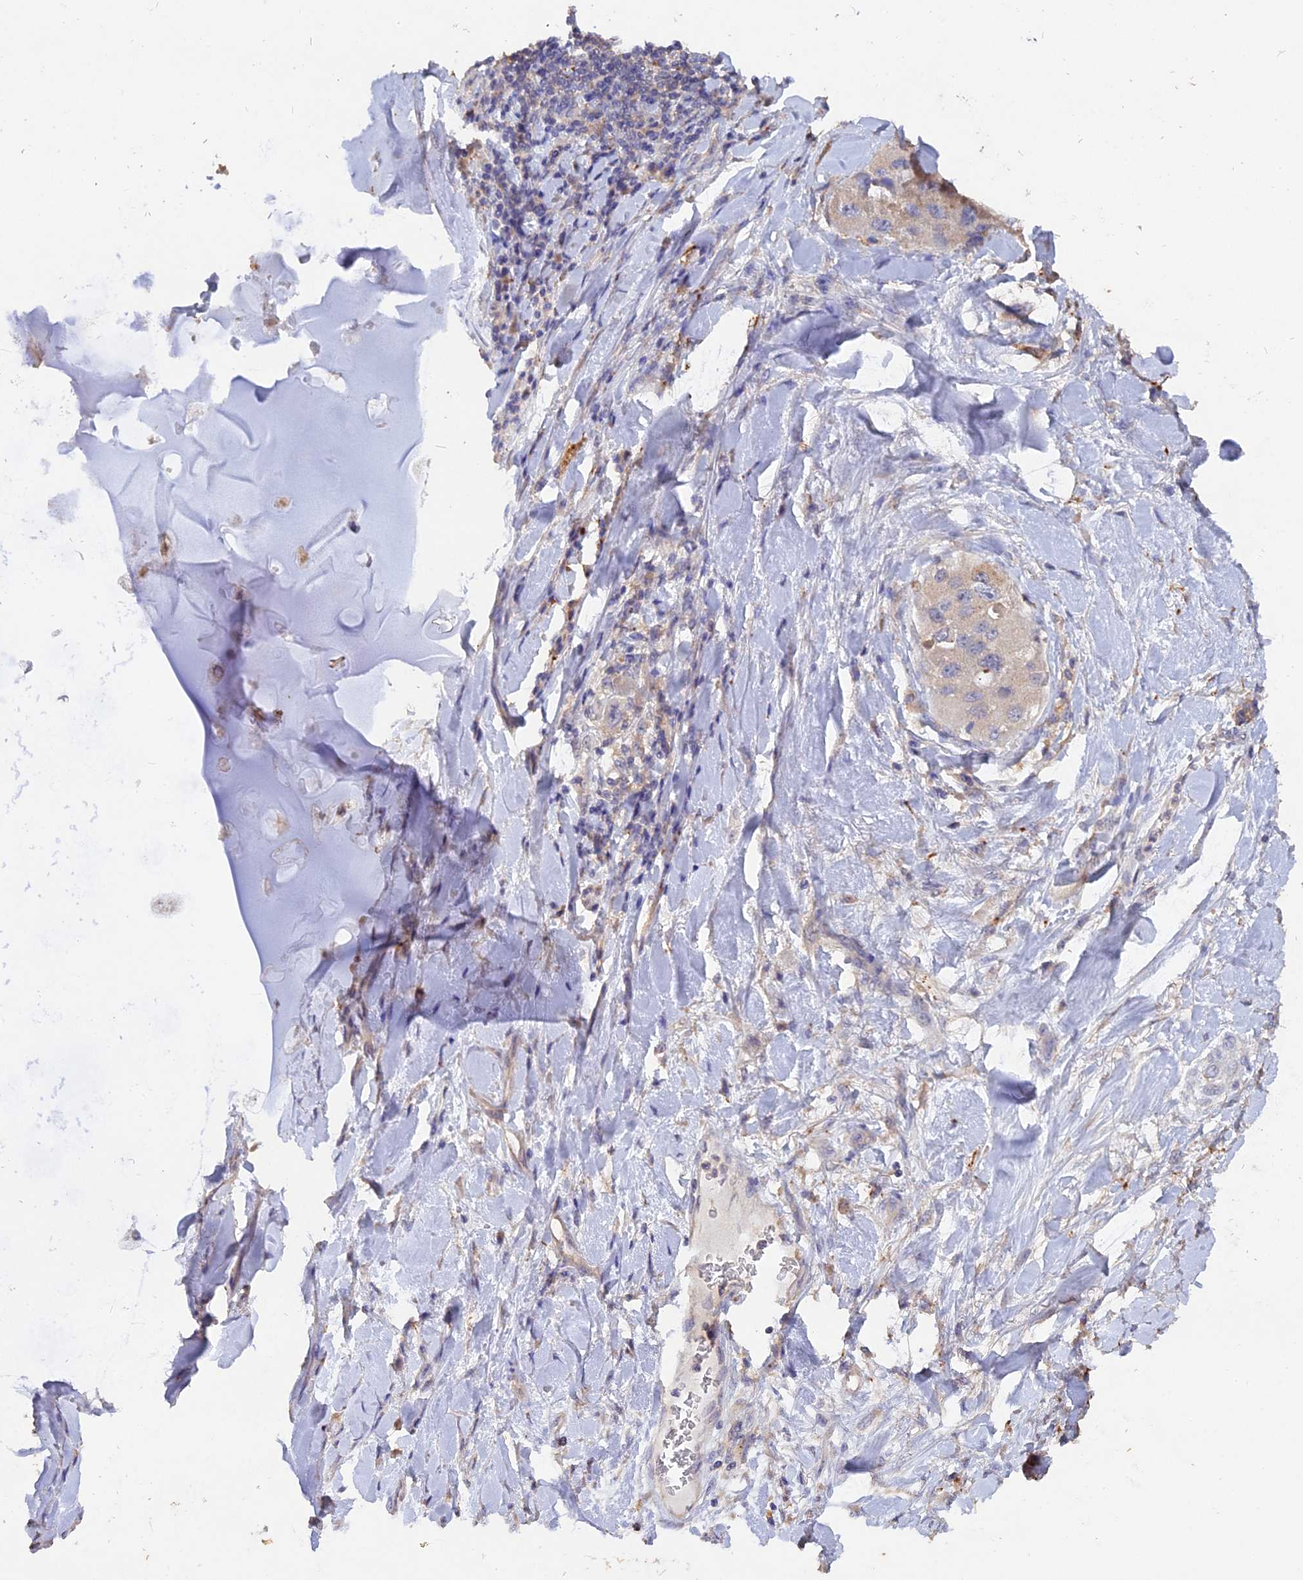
{"staining": {"intensity": "moderate", "quantity": "<25%", "location": "cytoplasmic/membranous"}, "tissue": "lung cancer", "cell_type": "Tumor cells", "image_type": "cancer", "snomed": [{"axis": "morphology", "description": "Adenocarcinoma, NOS"}, {"axis": "topography", "description": "Lung"}], "caption": "The histopathology image reveals a brown stain indicating the presence of a protein in the cytoplasmic/membranous of tumor cells in lung cancer (adenocarcinoma).", "gene": "SLC26A4", "patient": {"sex": "female", "age": 54}}